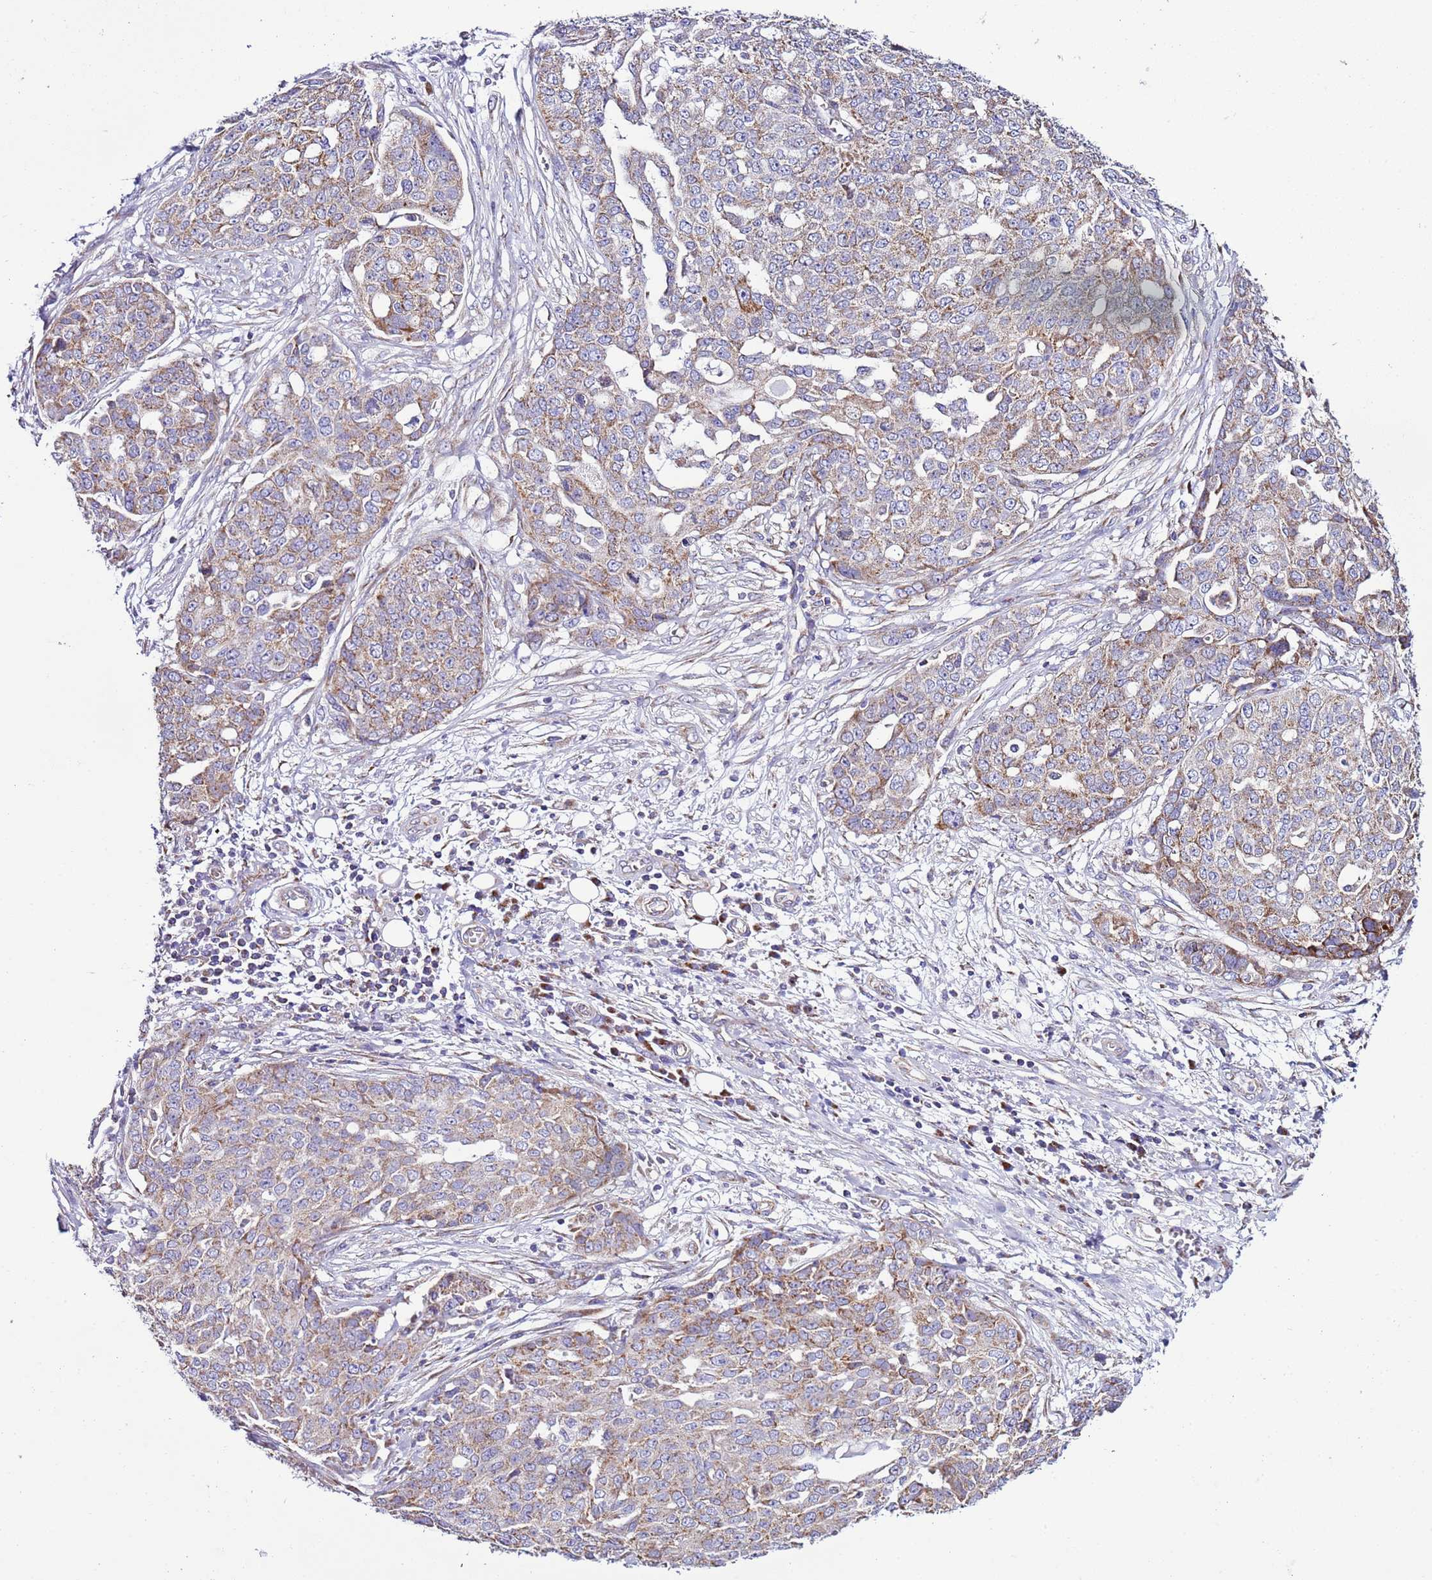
{"staining": {"intensity": "moderate", "quantity": ">75%", "location": "cytoplasmic/membranous"}, "tissue": "ovarian cancer", "cell_type": "Tumor cells", "image_type": "cancer", "snomed": [{"axis": "morphology", "description": "Cystadenocarcinoma, serous, NOS"}, {"axis": "topography", "description": "Soft tissue"}, {"axis": "topography", "description": "Ovary"}], "caption": "Immunohistochemistry (IHC) staining of ovarian serous cystadenocarcinoma, which shows medium levels of moderate cytoplasmic/membranous expression in approximately >75% of tumor cells indicating moderate cytoplasmic/membranous protein positivity. The staining was performed using DAB (brown) for protein detection and nuclei were counterstained in hematoxylin (blue).", "gene": "AHI1", "patient": {"sex": "female", "age": 57}}